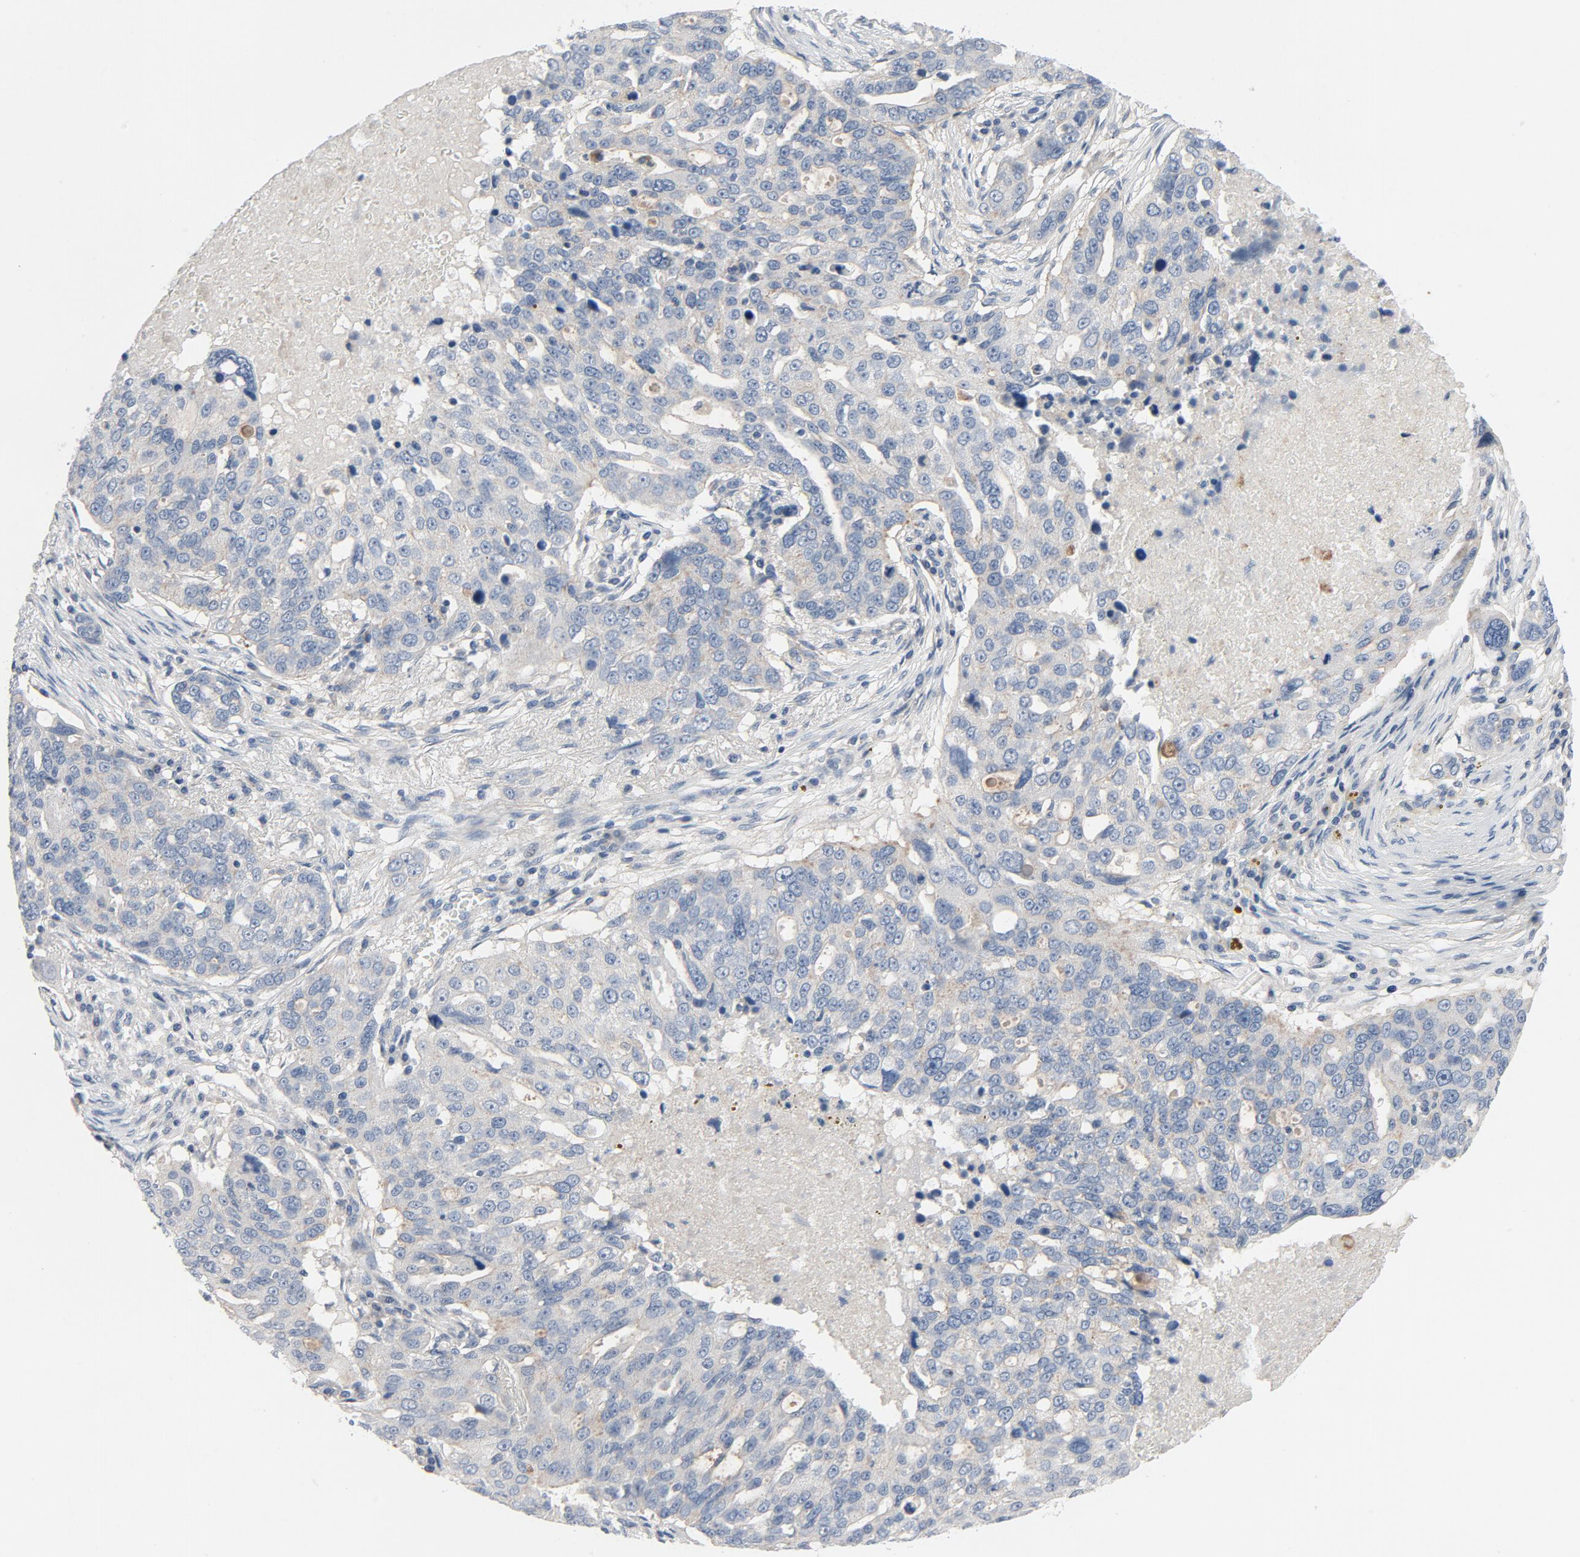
{"staining": {"intensity": "weak", "quantity": ">75%", "location": "cytoplasmic/membranous"}, "tissue": "ovarian cancer", "cell_type": "Tumor cells", "image_type": "cancer", "snomed": [{"axis": "morphology", "description": "Carcinoma, endometroid"}, {"axis": "topography", "description": "Ovary"}], "caption": "Immunohistochemistry micrograph of neoplastic tissue: human endometroid carcinoma (ovarian) stained using IHC displays low levels of weak protein expression localized specifically in the cytoplasmic/membranous of tumor cells, appearing as a cytoplasmic/membranous brown color.", "gene": "TSG101", "patient": {"sex": "female", "age": 75}}